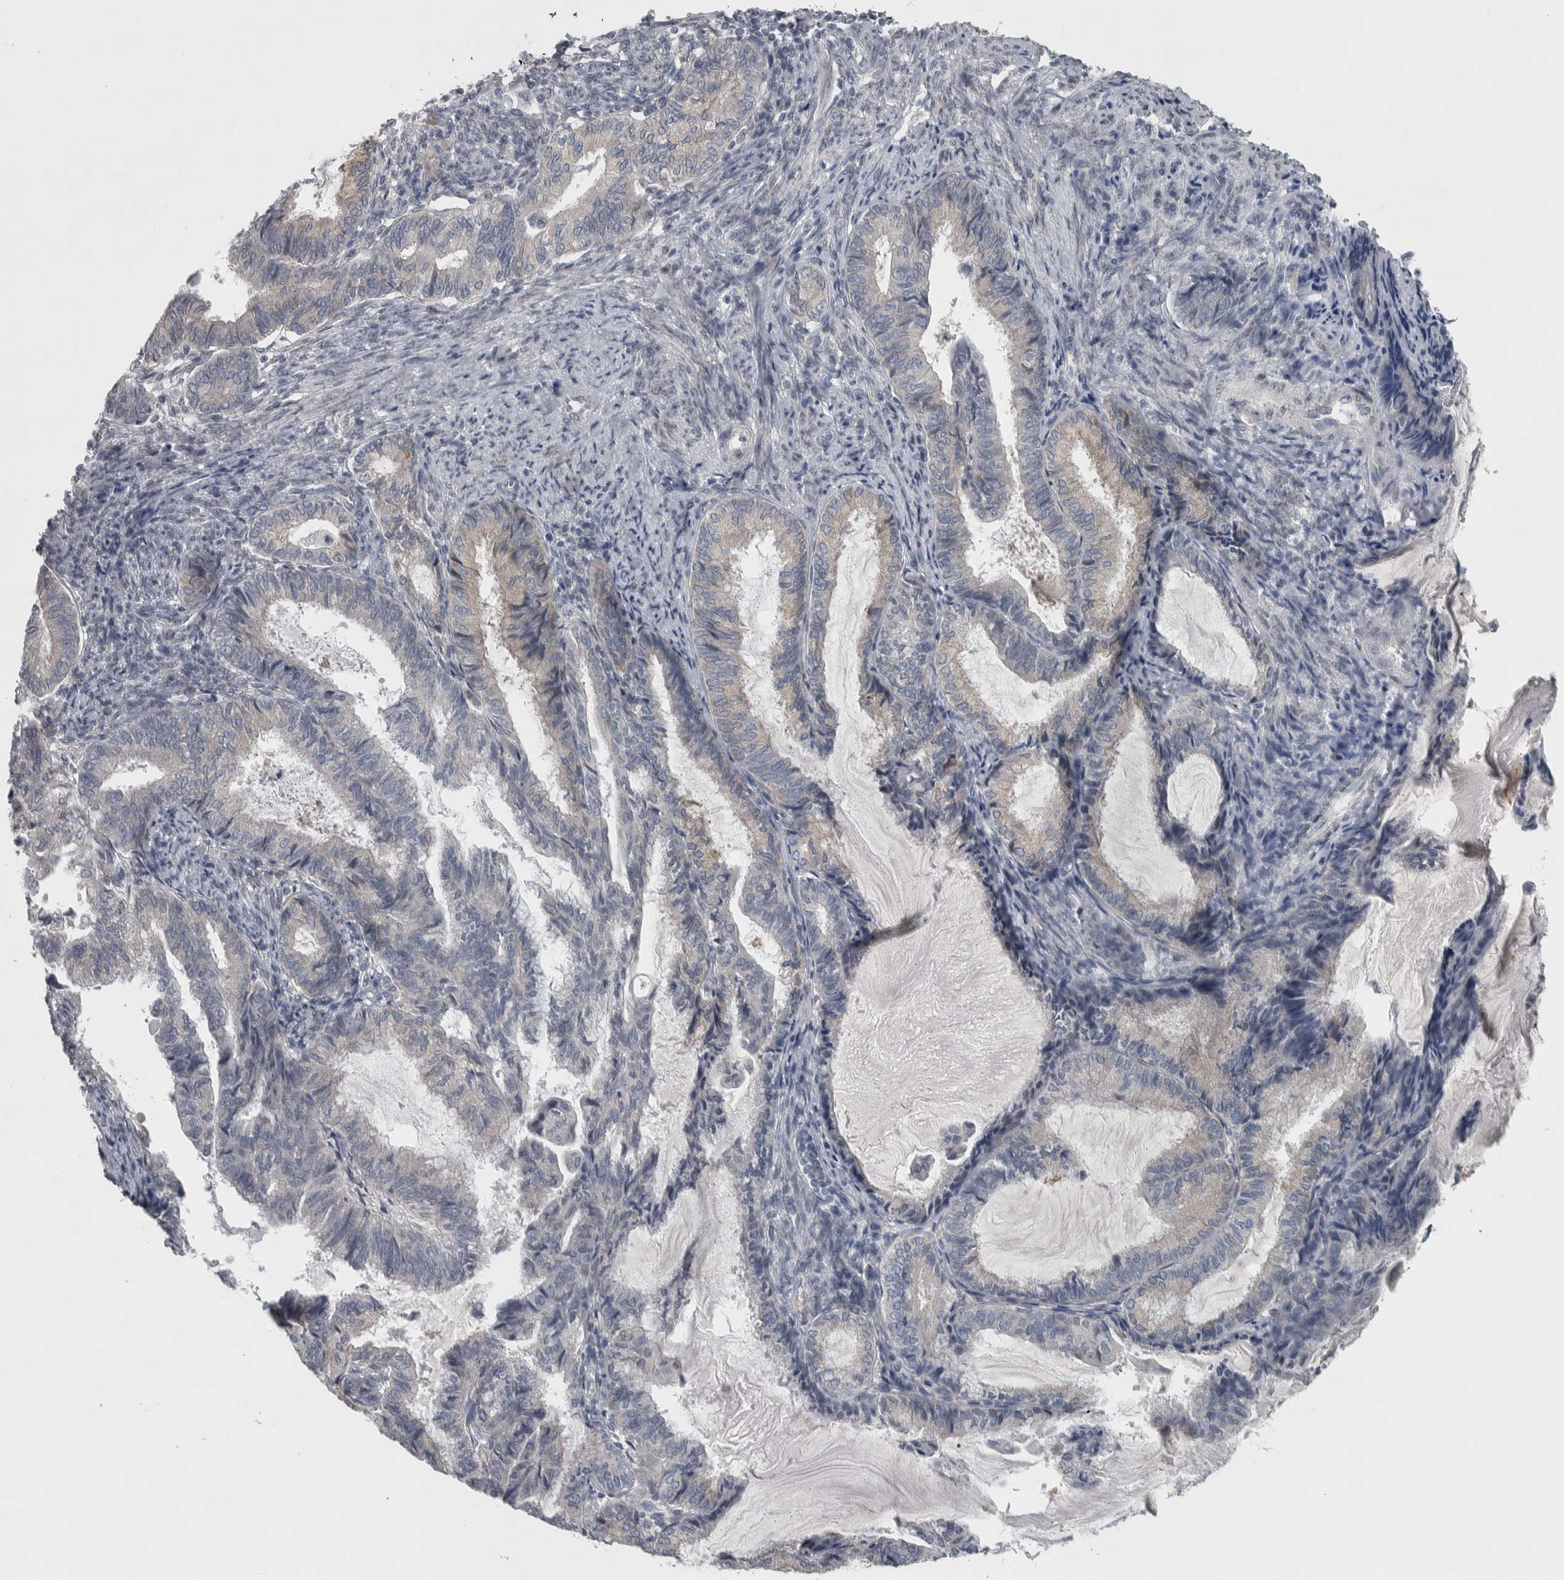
{"staining": {"intensity": "moderate", "quantity": "<25%", "location": "cytoplasmic/membranous"}, "tissue": "endometrial cancer", "cell_type": "Tumor cells", "image_type": "cancer", "snomed": [{"axis": "morphology", "description": "Adenocarcinoma, NOS"}, {"axis": "topography", "description": "Endometrium"}], "caption": "Endometrial adenocarcinoma stained with a protein marker exhibits moderate staining in tumor cells.", "gene": "SIGMAR1", "patient": {"sex": "female", "age": 86}}